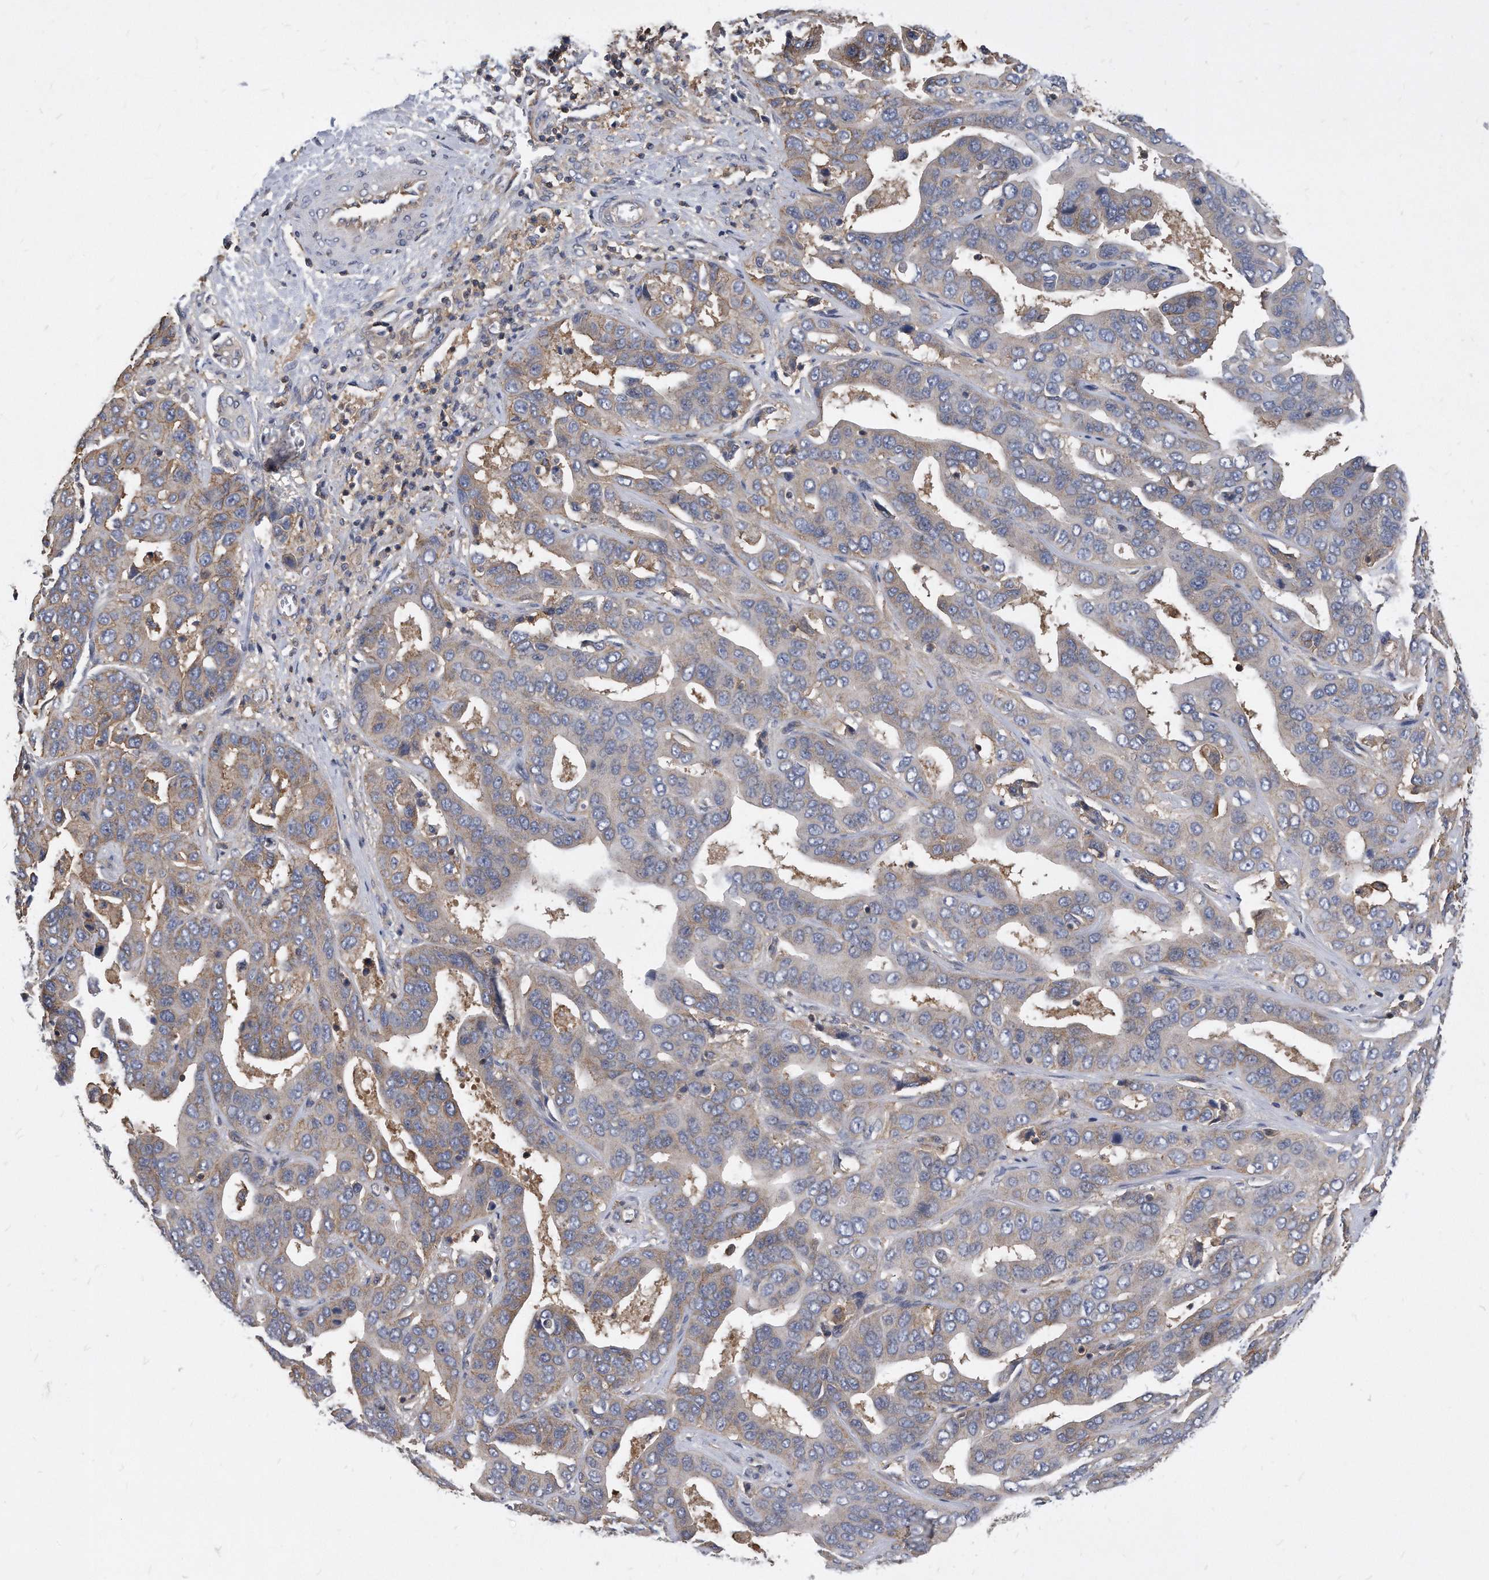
{"staining": {"intensity": "weak", "quantity": "<25%", "location": "cytoplasmic/membranous"}, "tissue": "liver cancer", "cell_type": "Tumor cells", "image_type": "cancer", "snomed": [{"axis": "morphology", "description": "Cholangiocarcinoma"}, {"axis": "topography", "description": "Liver"}], "caption": "This histopathology image is of liver cancer (cholangiocarcinoma) stained with immunohistochemistry to label a protein in brown with the nuclei are counter-stained blue. There is no expression in tumor cells.", "gene": "ATG5", "patient": {"sex": "female", "age": 52}}